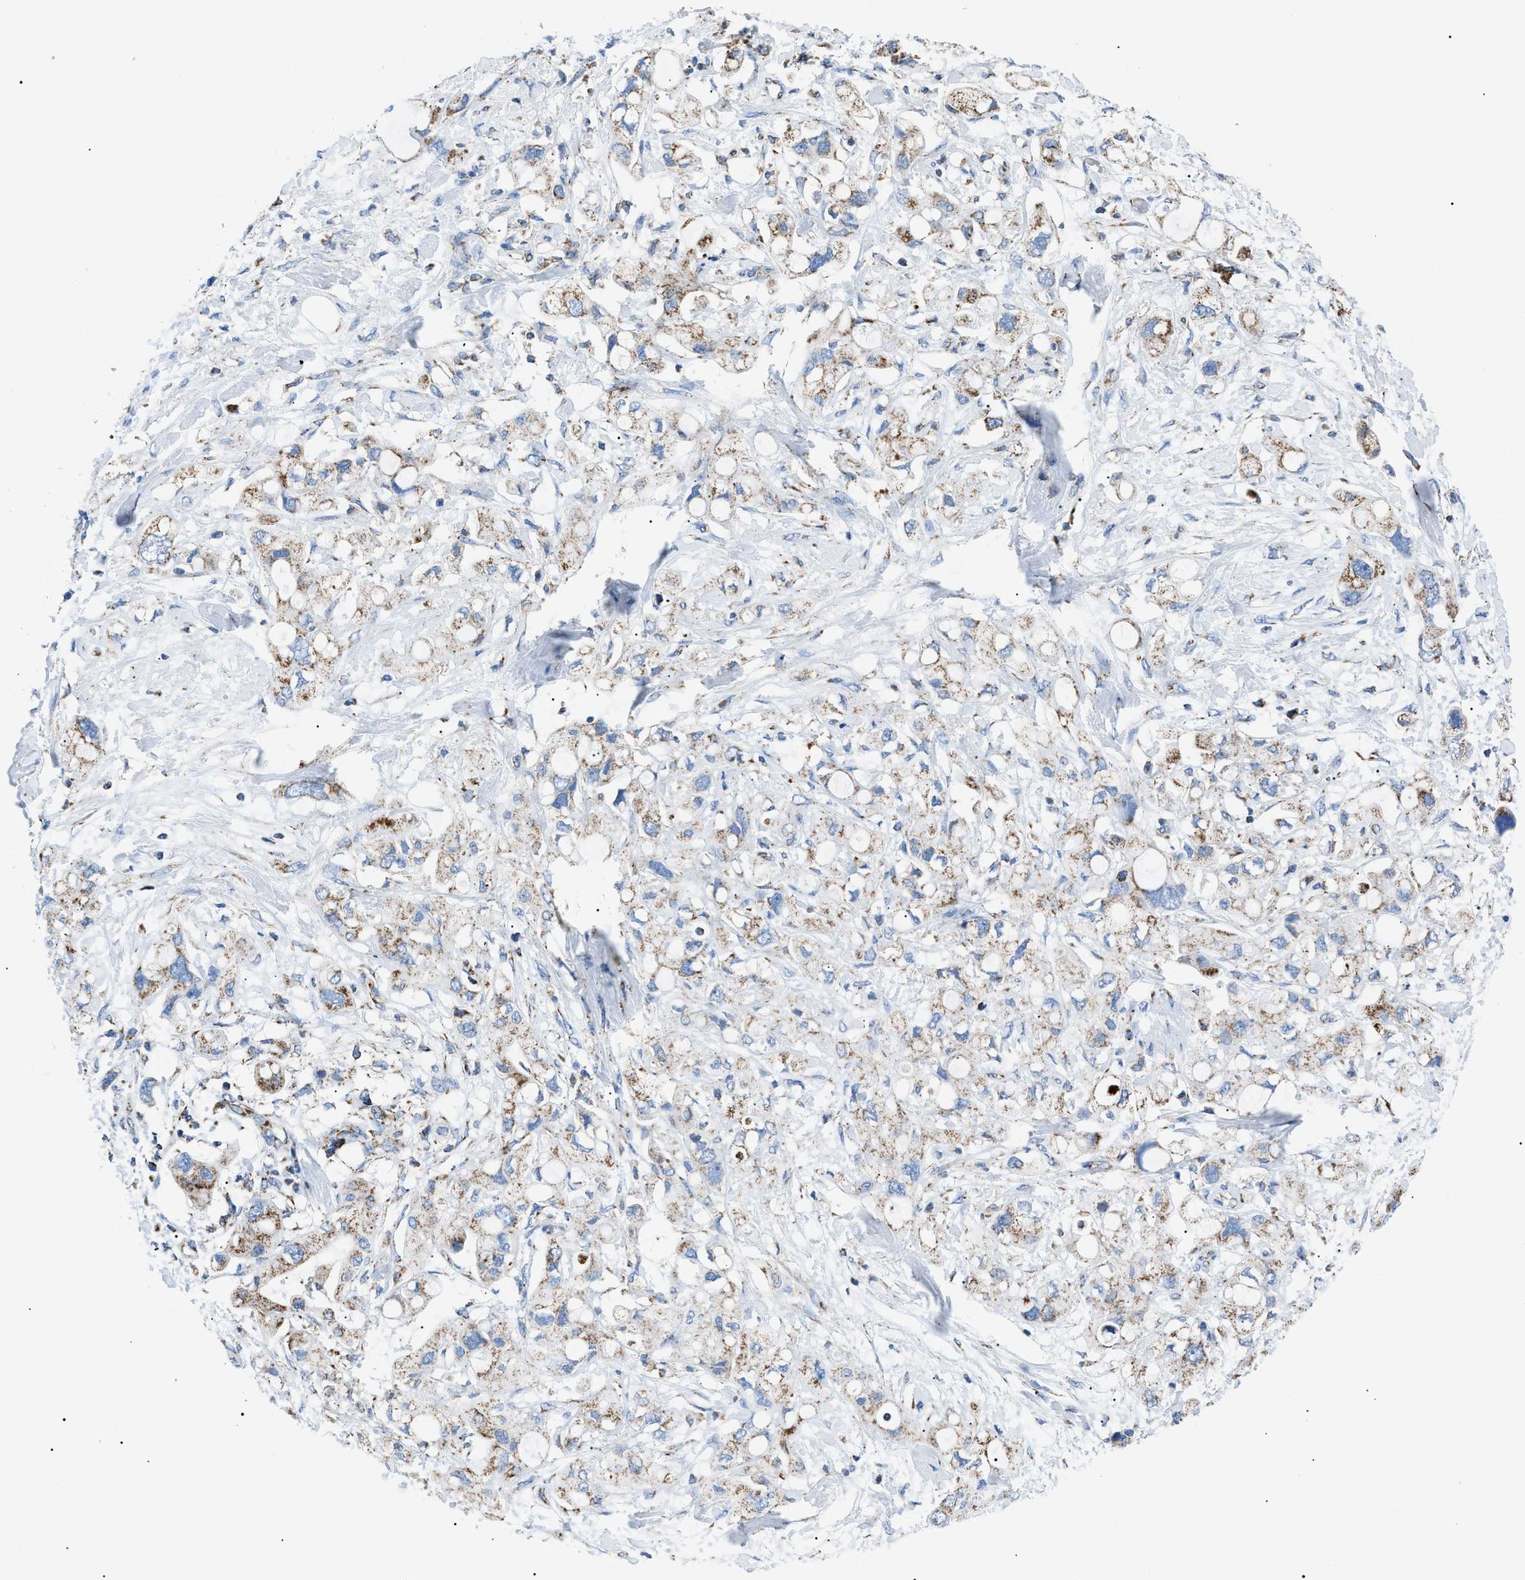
{"staining": {"intensity": "moderate", "quantity": "25%-75%", "location": "cytoplasmic/membranous"}, "tissue": "pancreatic cancer", "cell_type": "Tumor cells", "image_type": "cancer", "snomed": [{"axis": "morphology", "description": "Adenocarcinoma, NOS"}, {"axis": "topography", "description": "Pancreas"}], "caption": "Immunohistochemistry (IHC) micrograph of neoplastic tissue: pancreatic adenocarcinoma stained using IHC exhibits medium levels of moderate protein expression localized specifically in the cytoplasmic/membranous of tumor cells, appearing as a cytoplasmic/membranous brown color.", "gene": "PHB2", "patient": {"sex": "female", "age": 56}}